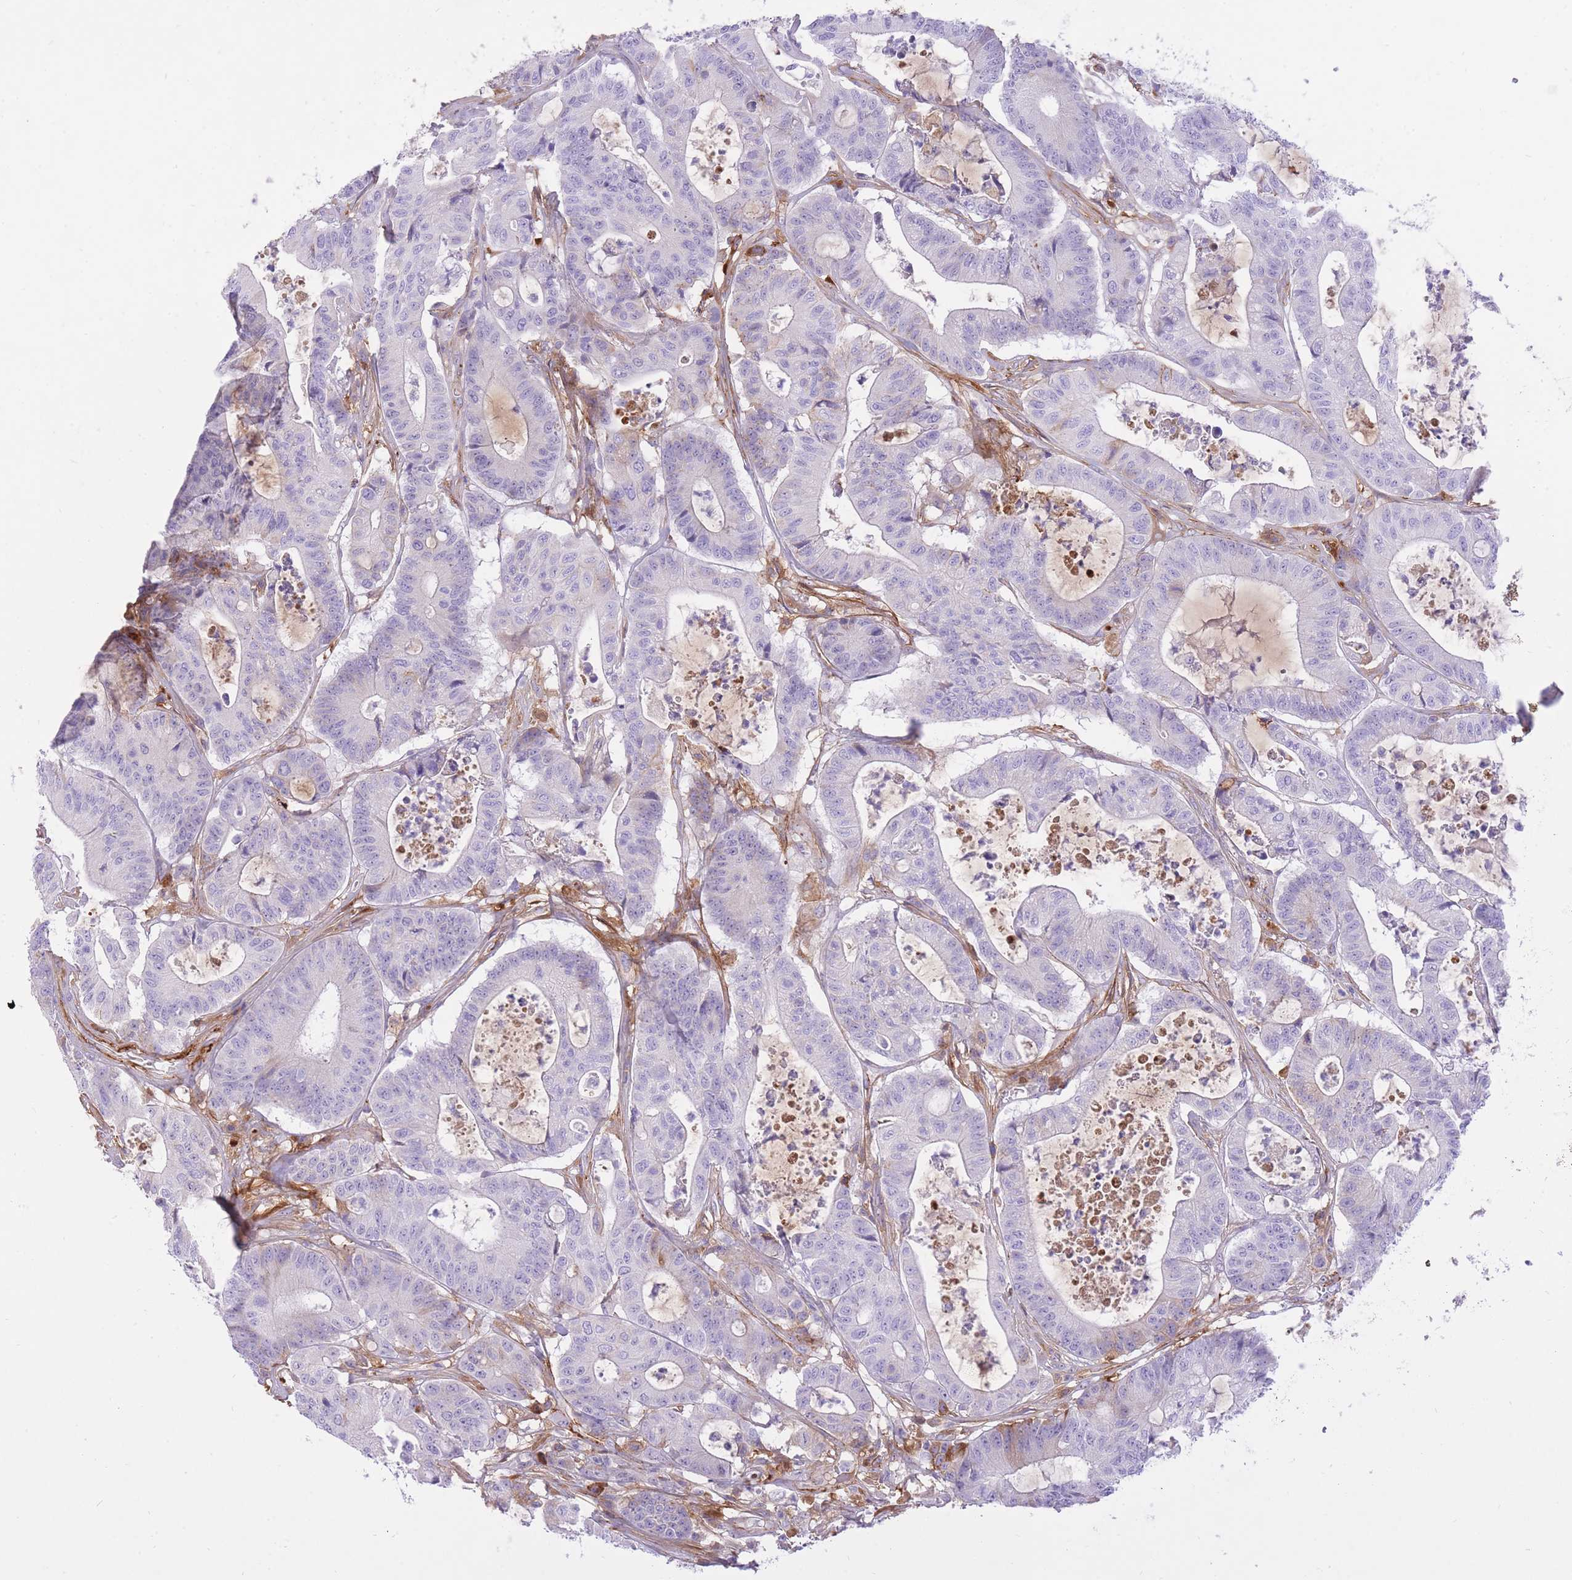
{"staining": {"intensity": "moderate", "quantity": "<25%", "location": "cytoplasmic/membranous"}, "tissue": "colorectal cancer", "cell_type": "Tumor cells", "image_type": "cancer", "snomed": [{"axis": "morphology", "description": "Adenocarcinoma, NOS"}, {"axis": "topography", "description": "Colon"}], "caption": "Immunohistochemical staining of colorectal adenocarcinoma shows low levels of moderate cytoplasmic/membranous protein positivity in about <25% of tumor cells.", "gene": "HRG", "patient": {"sex": "female", "age": 84}}